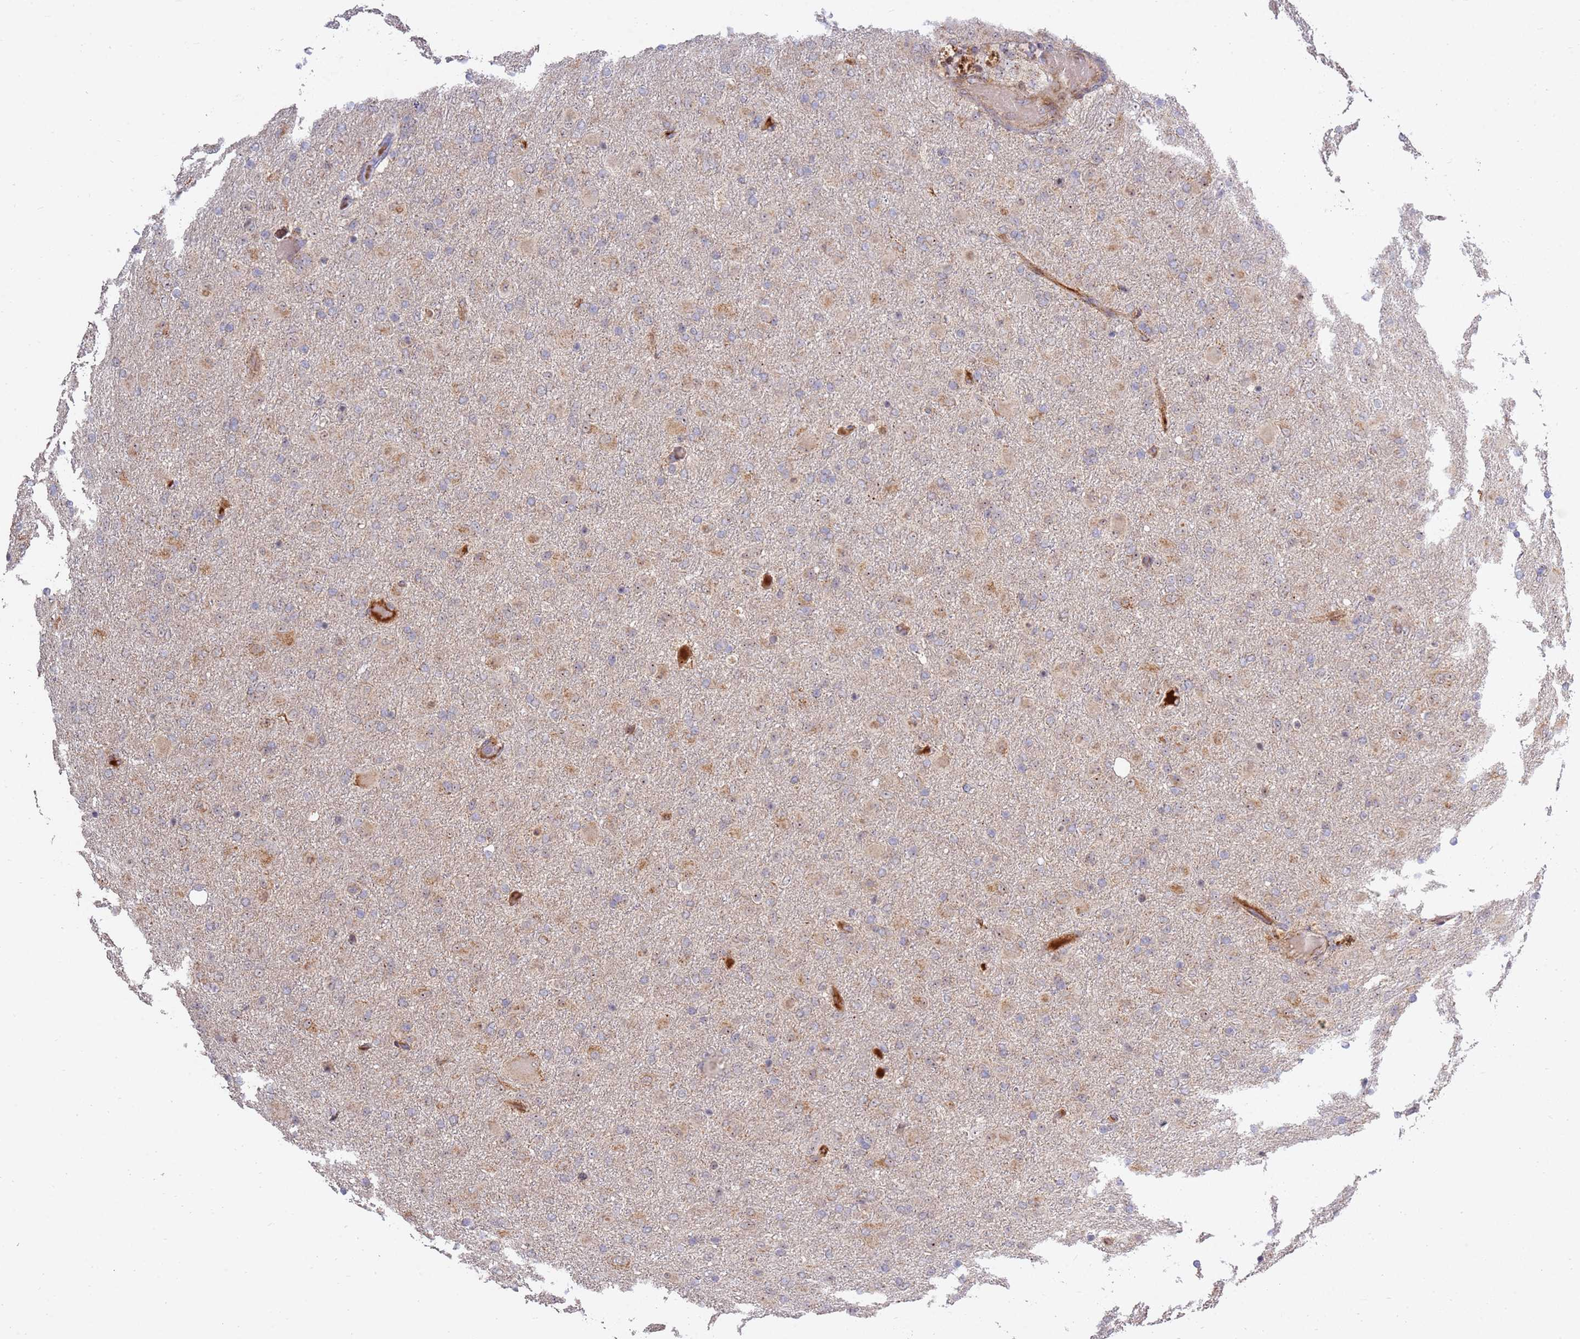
{"staining": {"intensity": "weak", "quantity": "25%-75%", "location": "cytoplasmic/membranous"}, "tissue": "glioma", "cell_type": "Tumor cells", "image_type": "cancer", "snomed": [{"axis": "morphology", "description": "Glioma, malignant, Low grade"}, {"axis": "topography", "description": "Brain"}], "caption": "Protein positivity by IHC shows weak cytoplasmic/membranous expression in approximately 25%-75% of tumor cells in malignant glioma (low-grade).", "gene": "KIF25", "patient": {"sex": "male", "age": 65}}